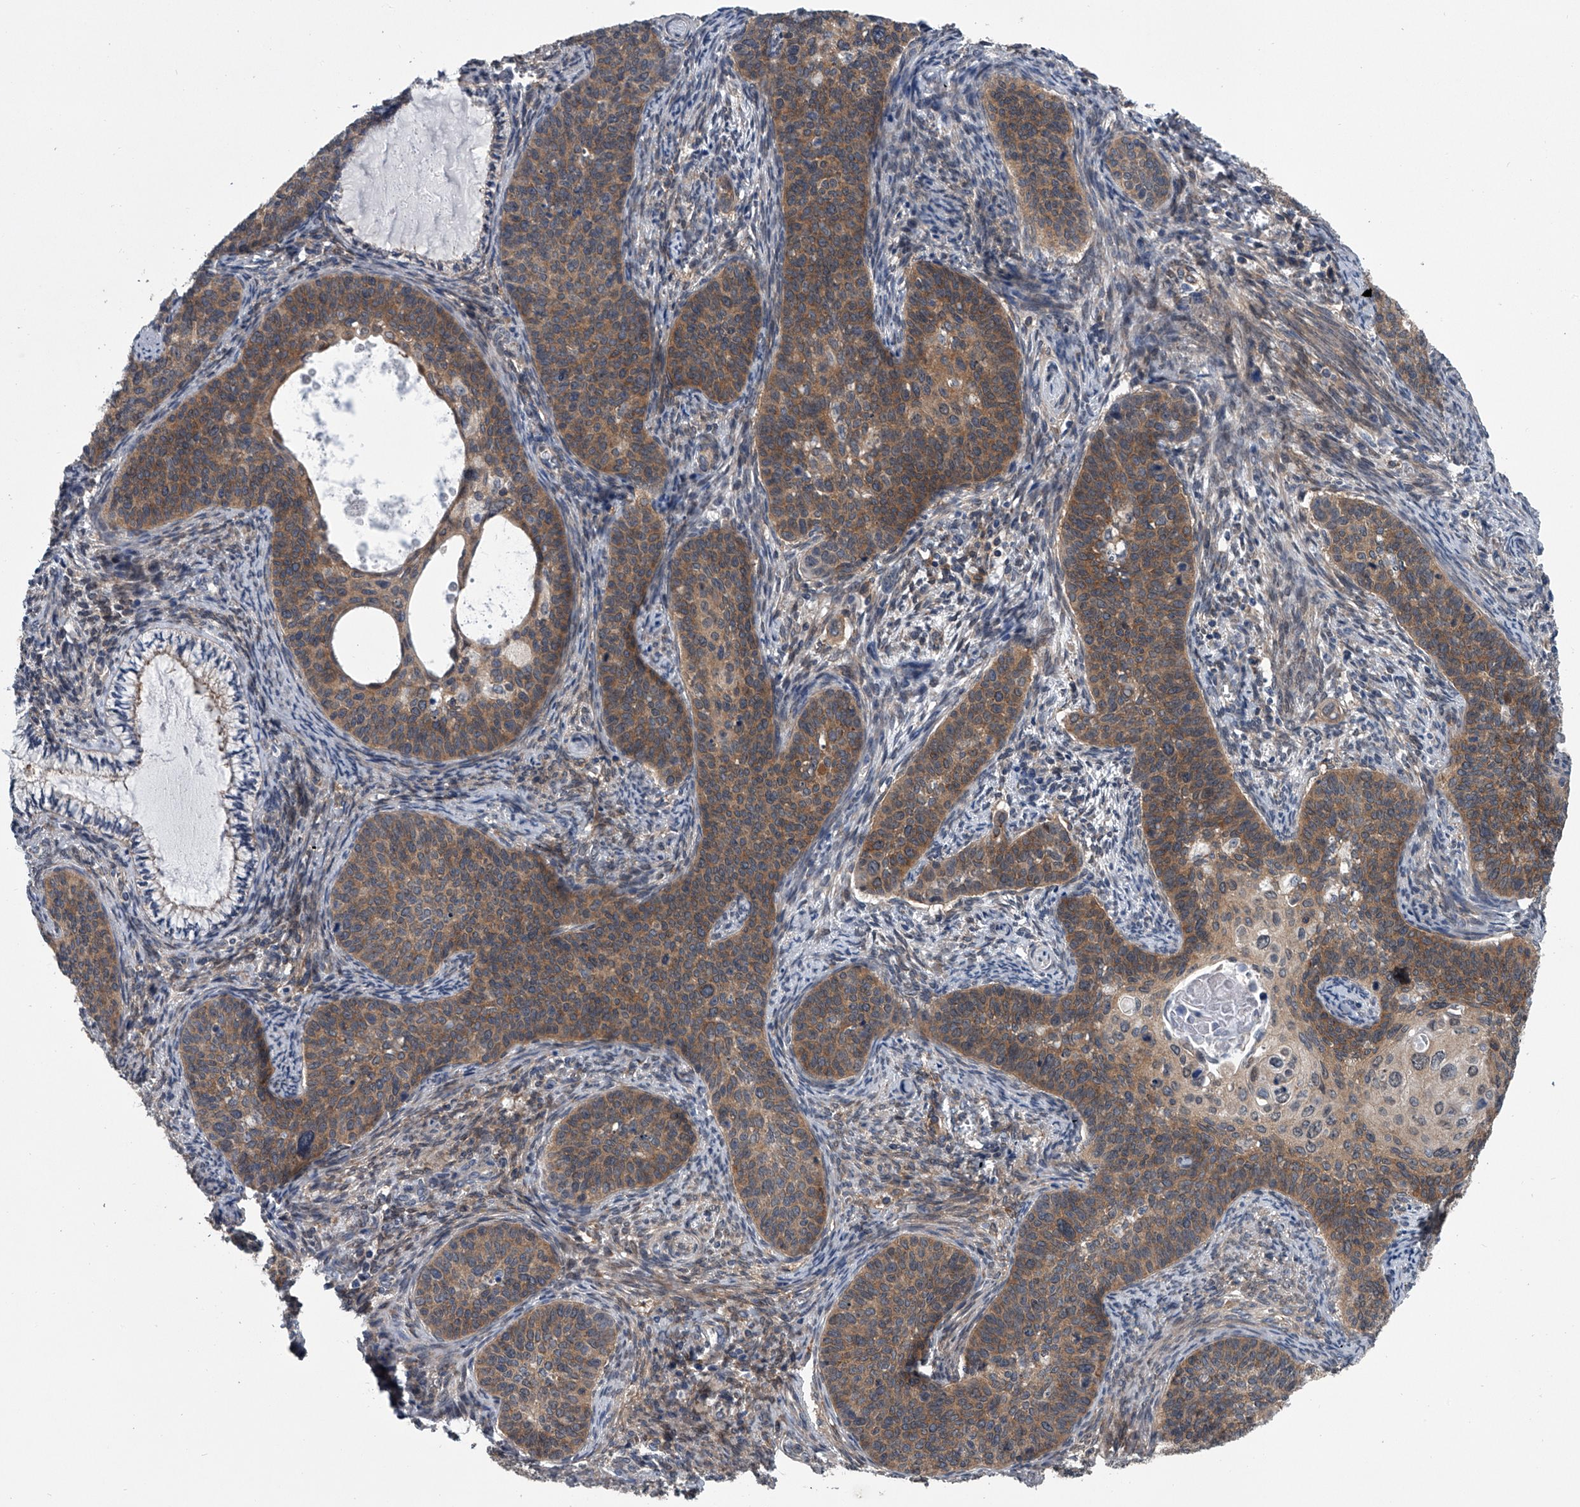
{"staining": {"intensity": "moderate", "quantity": ">75%", "location": "cytoplasmic/membranous"}, "tissue": "cervical cancer", "cell_type": "Tumor cells", "image_type": "cancer", "snomed": [{"axis": "morphology", "description": "Squamous cell carcinoma, NOS"}, {"axis": "topography", "description": "Cervix"}], "caption": "Squamous cell carcinoma (cervical) stained for a protein demonstrates moderate cytoplasmic/membranous positivity in tumor cells. (DAB (3,3'-diaminobenzidine) IHC, brown staining for protein, blue staining for nuclei).", "gene": "PPP2R5D", "patient": {"sex": "female", "age": 33}}